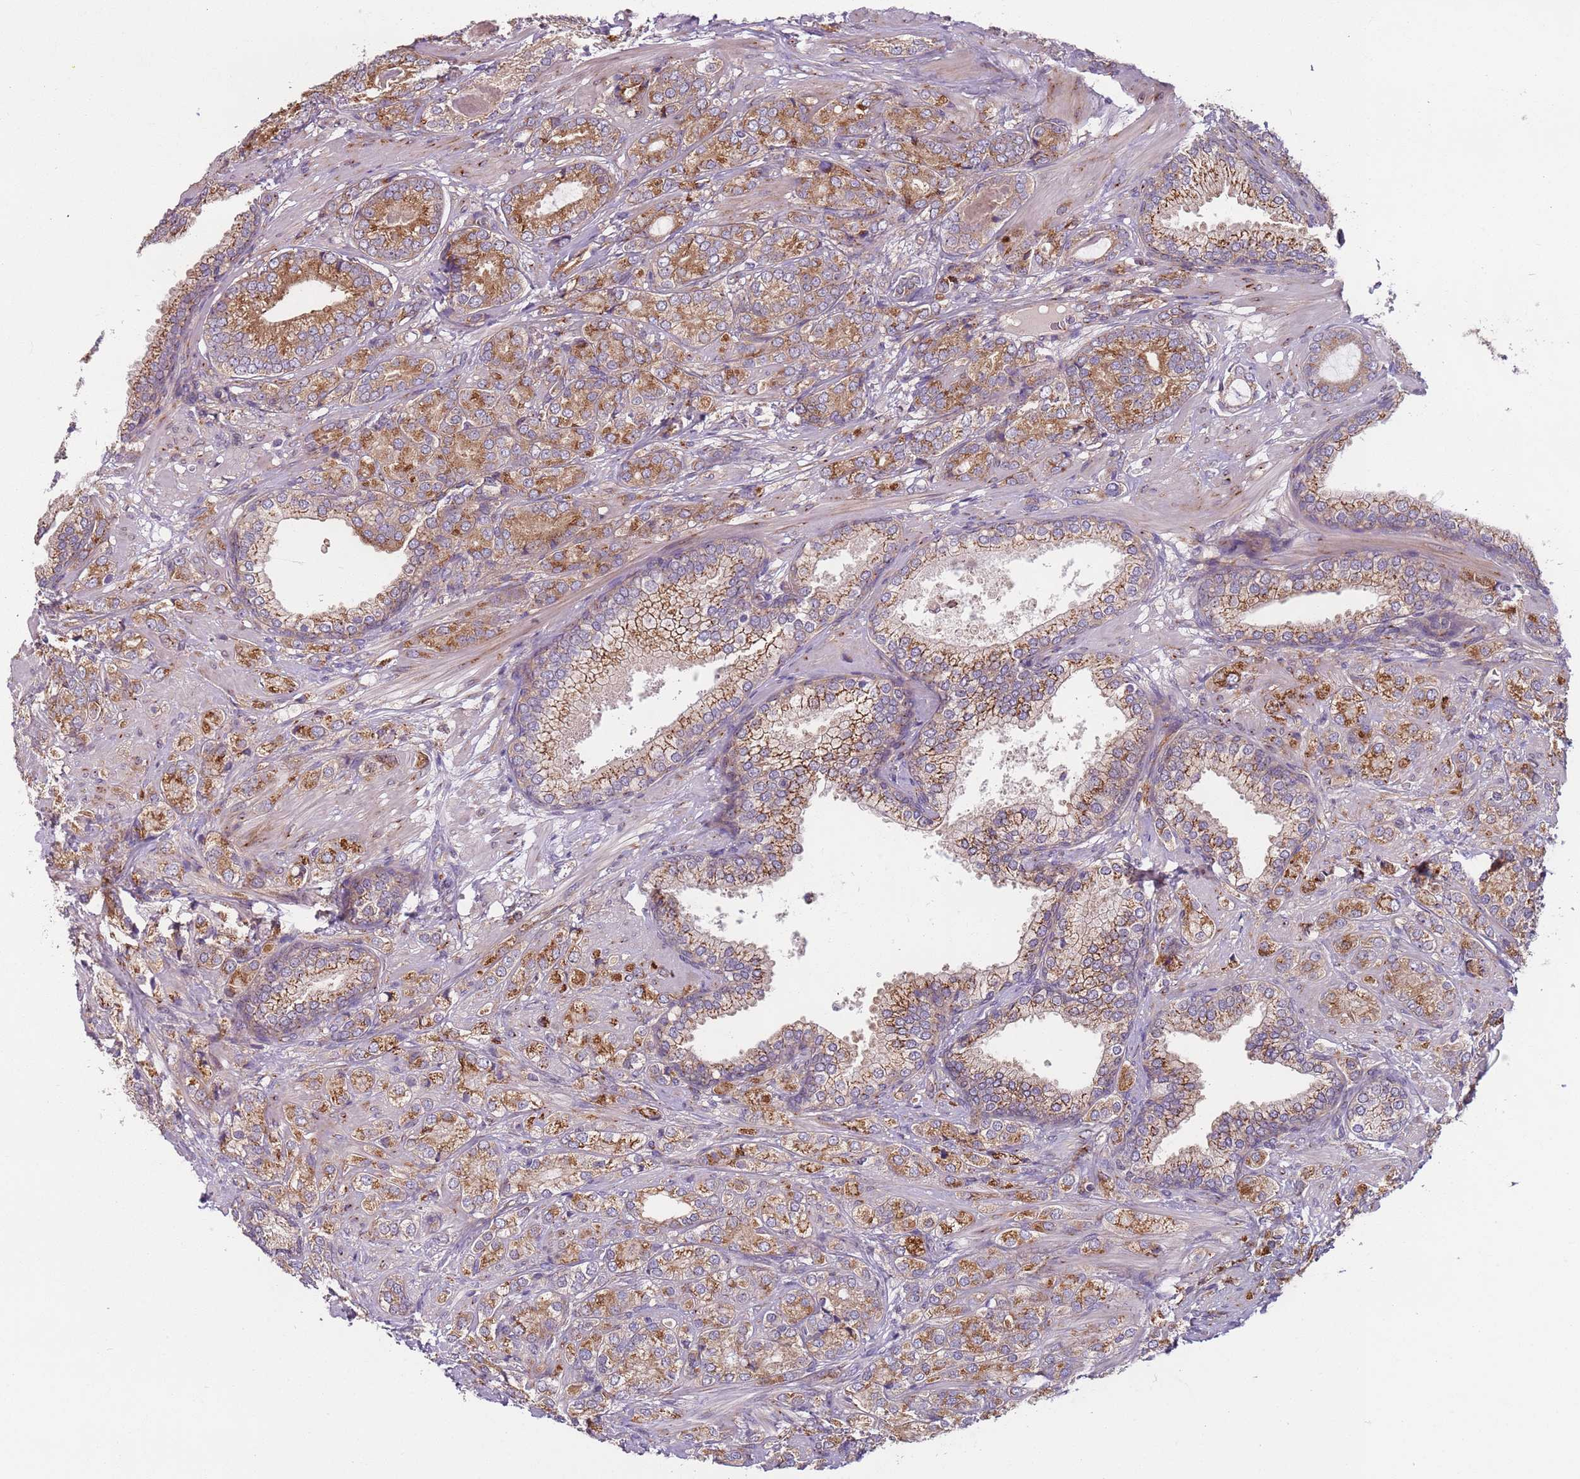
{"staining": {"intensity": "moderate", "quantity": ">75%", "location": "cytoplasmic/membranous"}, "tissue": "prostate cancer", "cell_type": "Tumor cells", "image_type": "cancer", "snomed": [{"axis": "morphology", "description": "Adenocarcinoma, High grade"}, {"axis": "topography", "description": "Prostate"}], "caption": "IHC staining of high-grade adenocarcinoma (prostate), which exhibits medium levels of moderate cytoplasmic/membranous positivity in approximately >75% of tumor cells indicating moderate cytoplasmic/membranous protein positivity. The staining was performed using DAB (brown) for protein detection and nuclei were counterstained in hematoxylin (blue).", "gene": "AKTIP", "patient": {"sex": "male", "age": 60}}